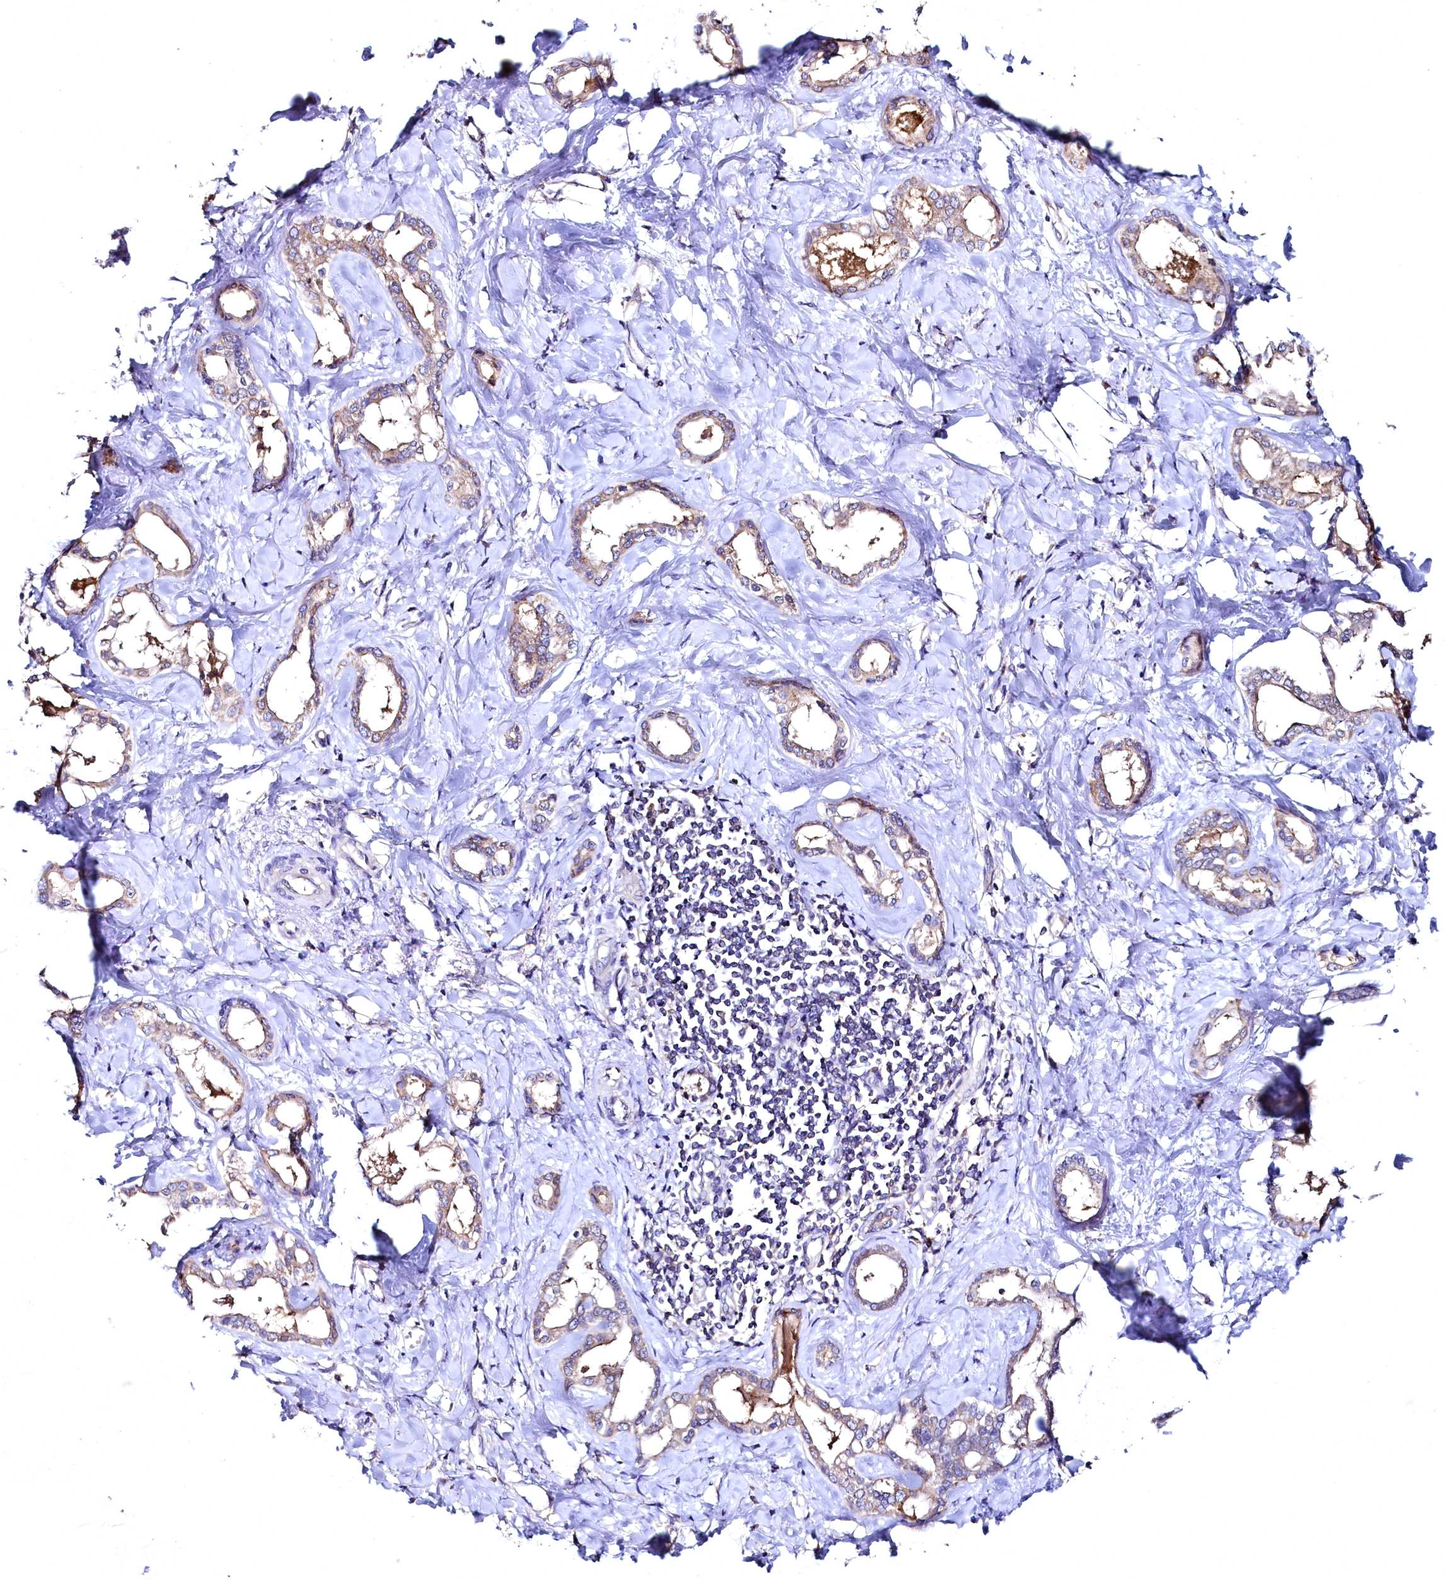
{"staining": {"intensity": "weak", "quantity": ">75%", "location": "cytoplasmic/membranous"}, "tissue": "liver cancer", "cell_type": "Tumor cells", "image_type": "cancer", "snomed": [{"axis": "morphology", "description": "Cholangiocarcinoma"}, {"axis": "topography", "description": "Liver"}], "caption": "A photomicrograph of liver cancer stained for a protein demonstrates weak cytoplasmic/membranous brown staining in tumor cells.", "gene": "MRPL57", "patient": {"sex": "female", "age": 77}}